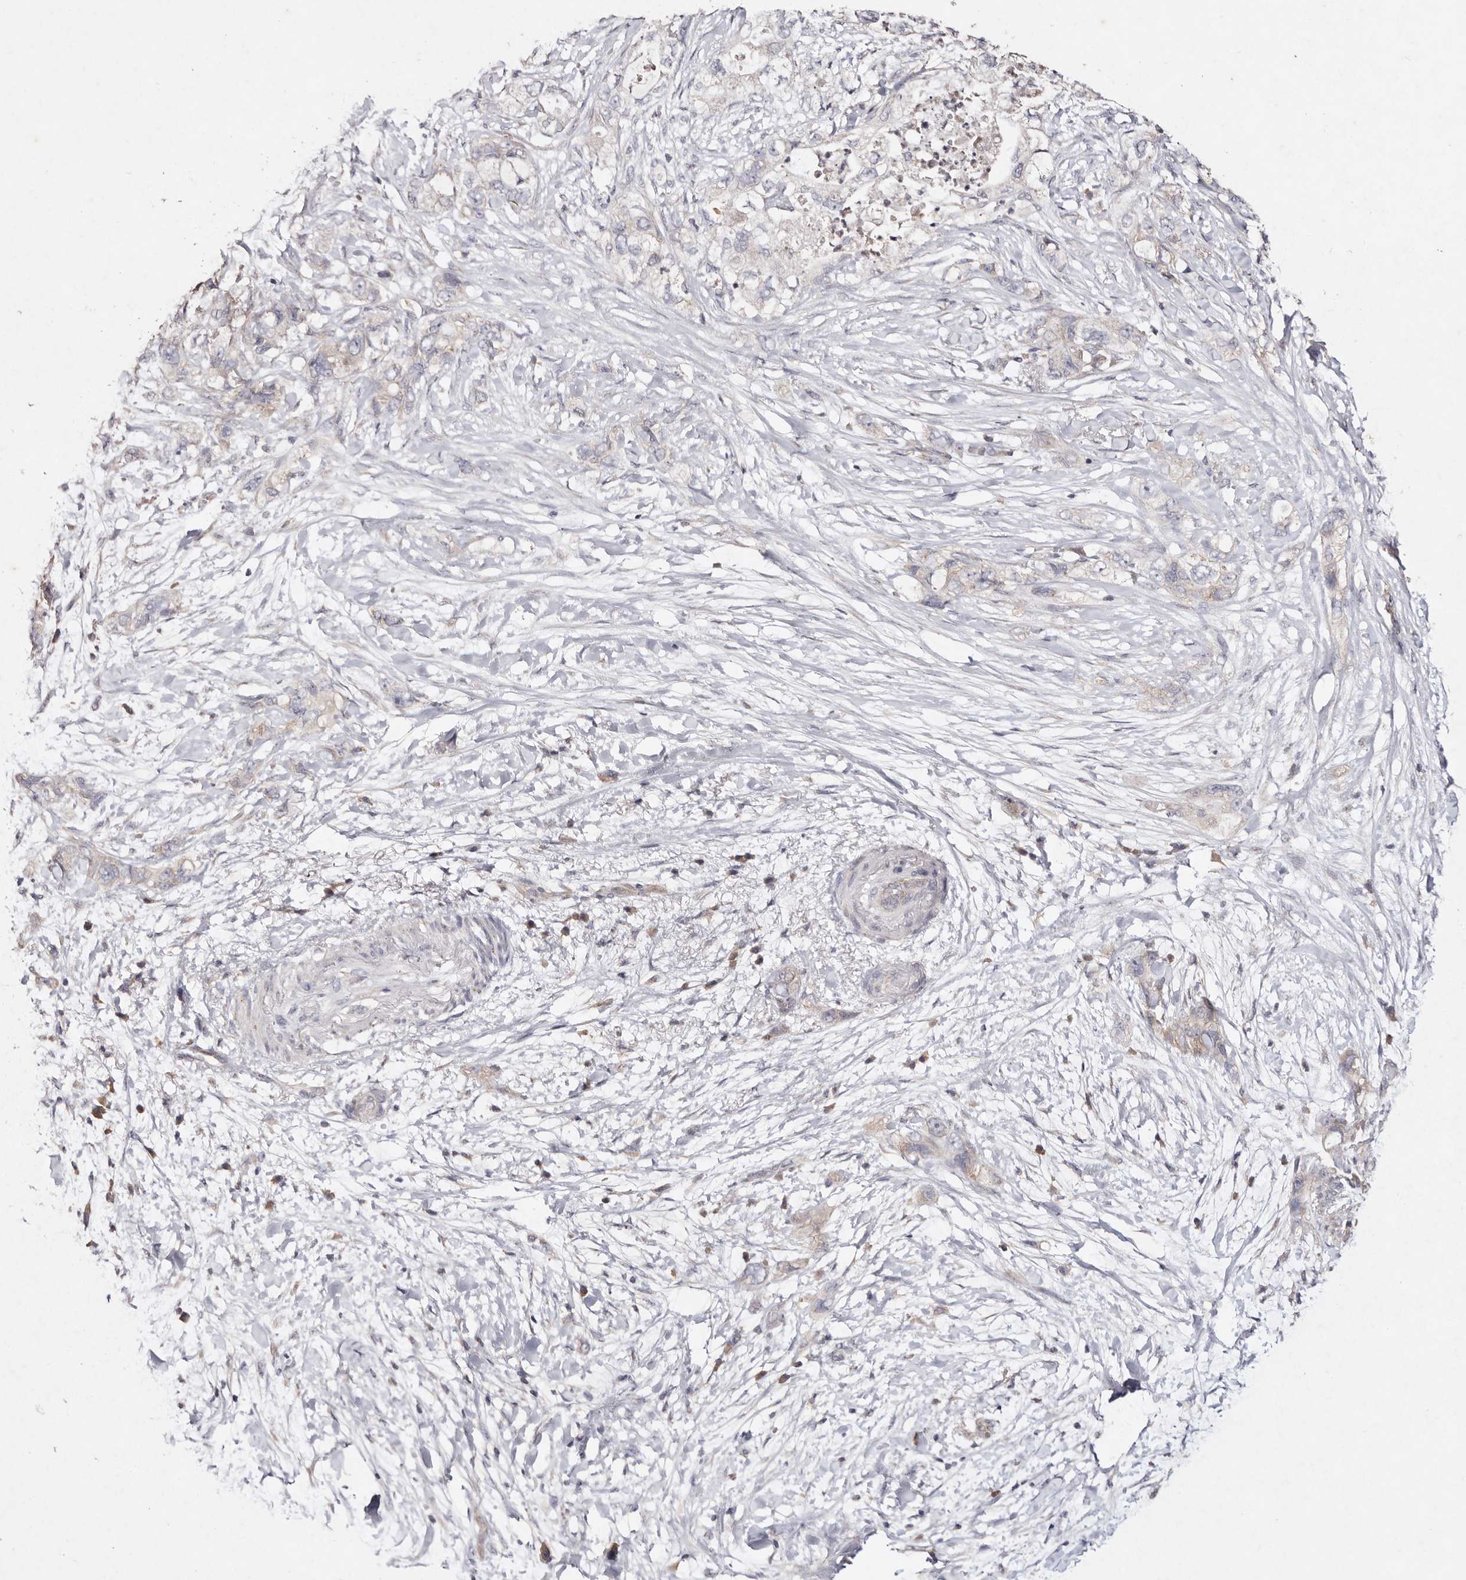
{"staining": {"intensity": "weak", "quantity": "<25%", "location": "cytoplasmic/membranous"}, "tissue": "pancreatic cancer", "cell_type": "Tumor cells", "image_type": "cancer", "snomed": [{"axis": "morphology", "description": "Adenocarcinoma, NOS"}, {"axis": "topography", "description": "Pancreas"}], "caption": "An immunohistochemistry image of pancreatic cancer (adenocarcinoma) is shown. There is no staining in tumor cells of pancreatic cancer (adenocarcinoma).", "gene": "TSC2", "patient": {"sex": "female", "age": 73}}